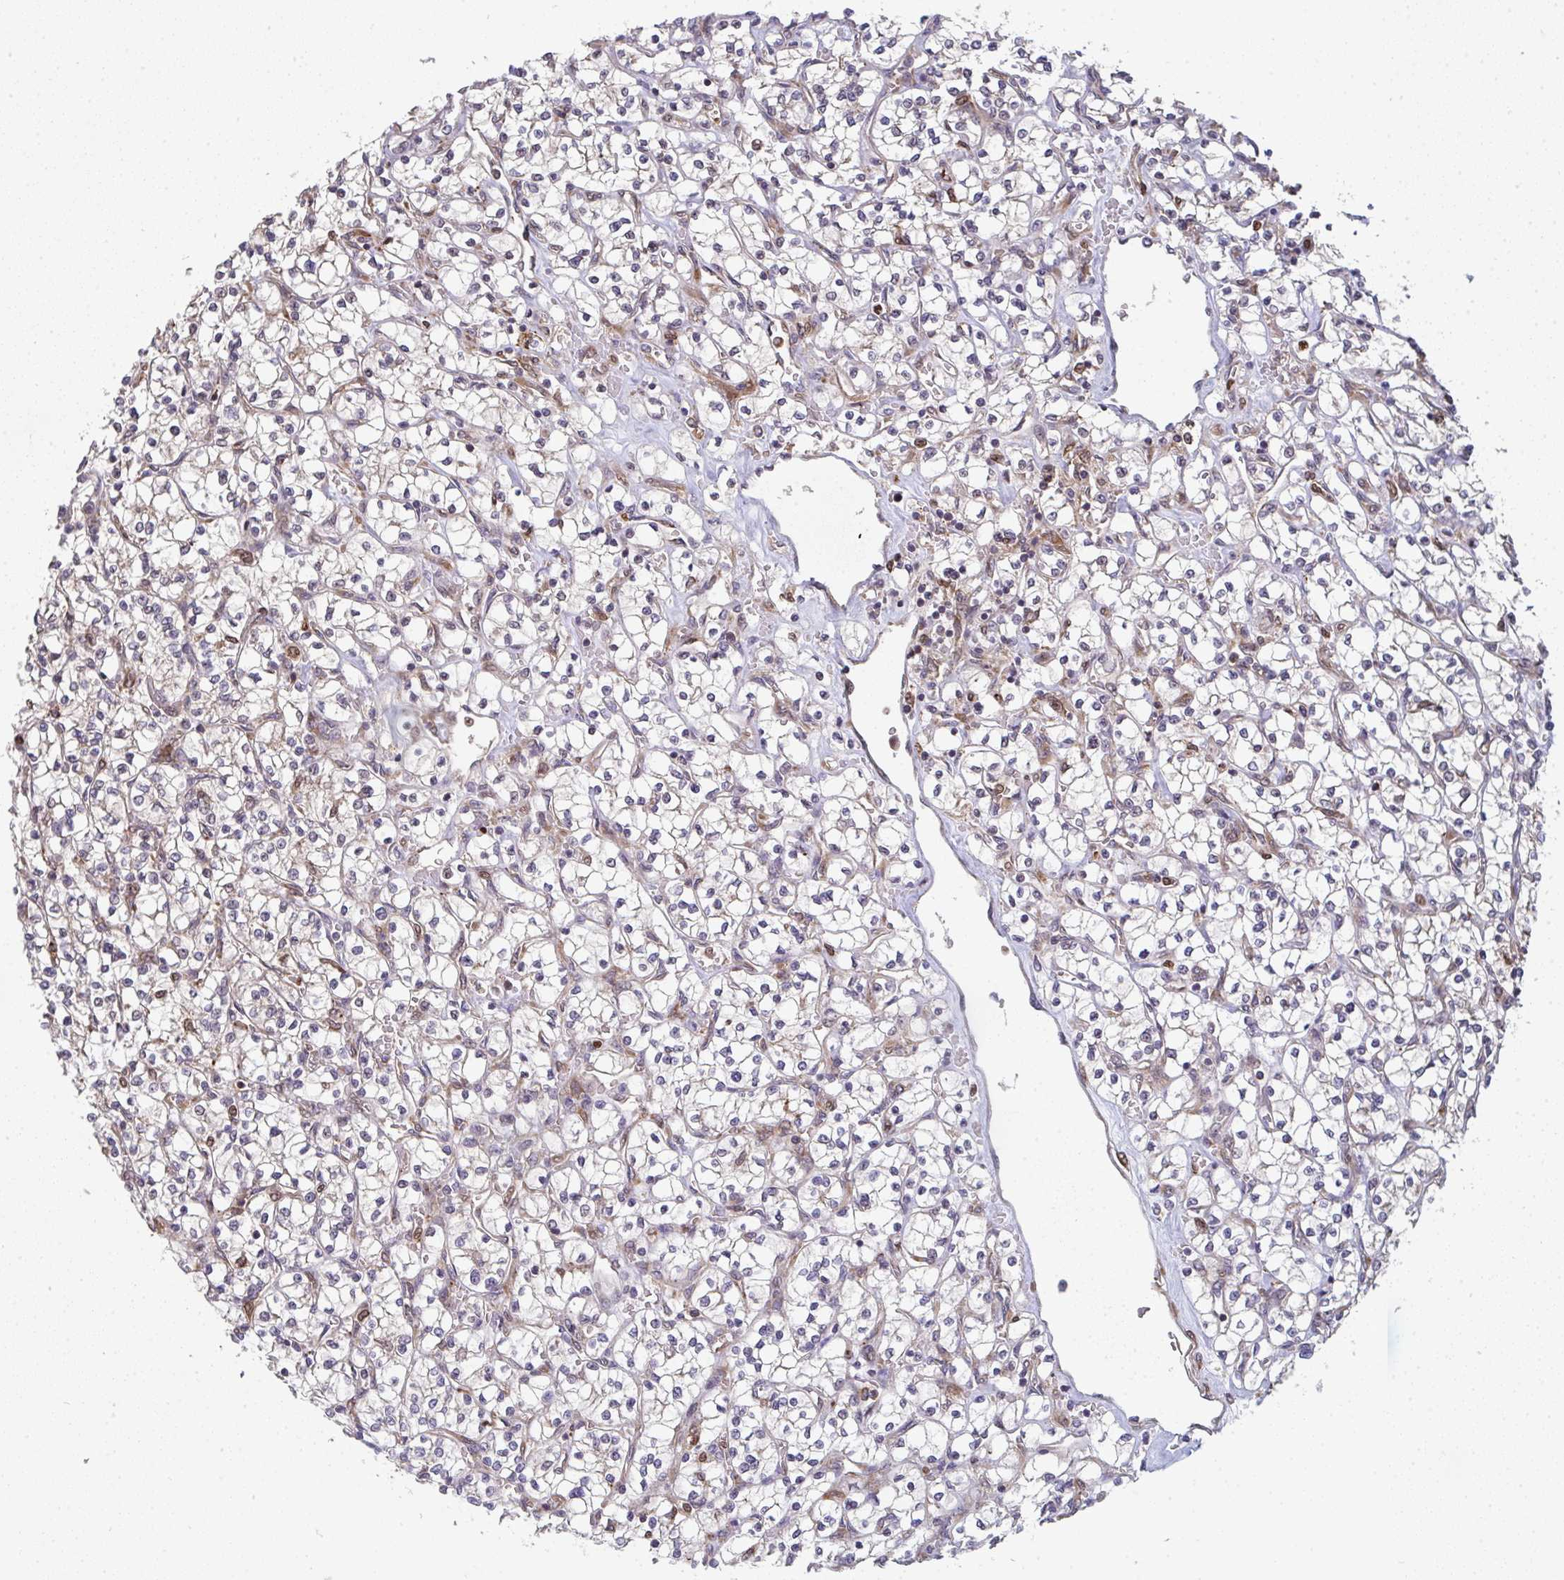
{"staining": {"intensity": "negative", "quantity": "none", "location": "none"}, "tissue": "renal cancer", "cell_type": "Tumor cells", "image_type": "cancer", "snomed": [{"axis": "morphology", "description": "Adenocarcinoma, NOS"}, {"axis": "topography", "description": "Kidney"}], "caption": "The immunohistochemistry (IHC) photomicrograph has no significant positivity in tumor cells of renal cancer tissue.", "gene": "SIMC1", "patient": {"sex": "female", "age": 64}}